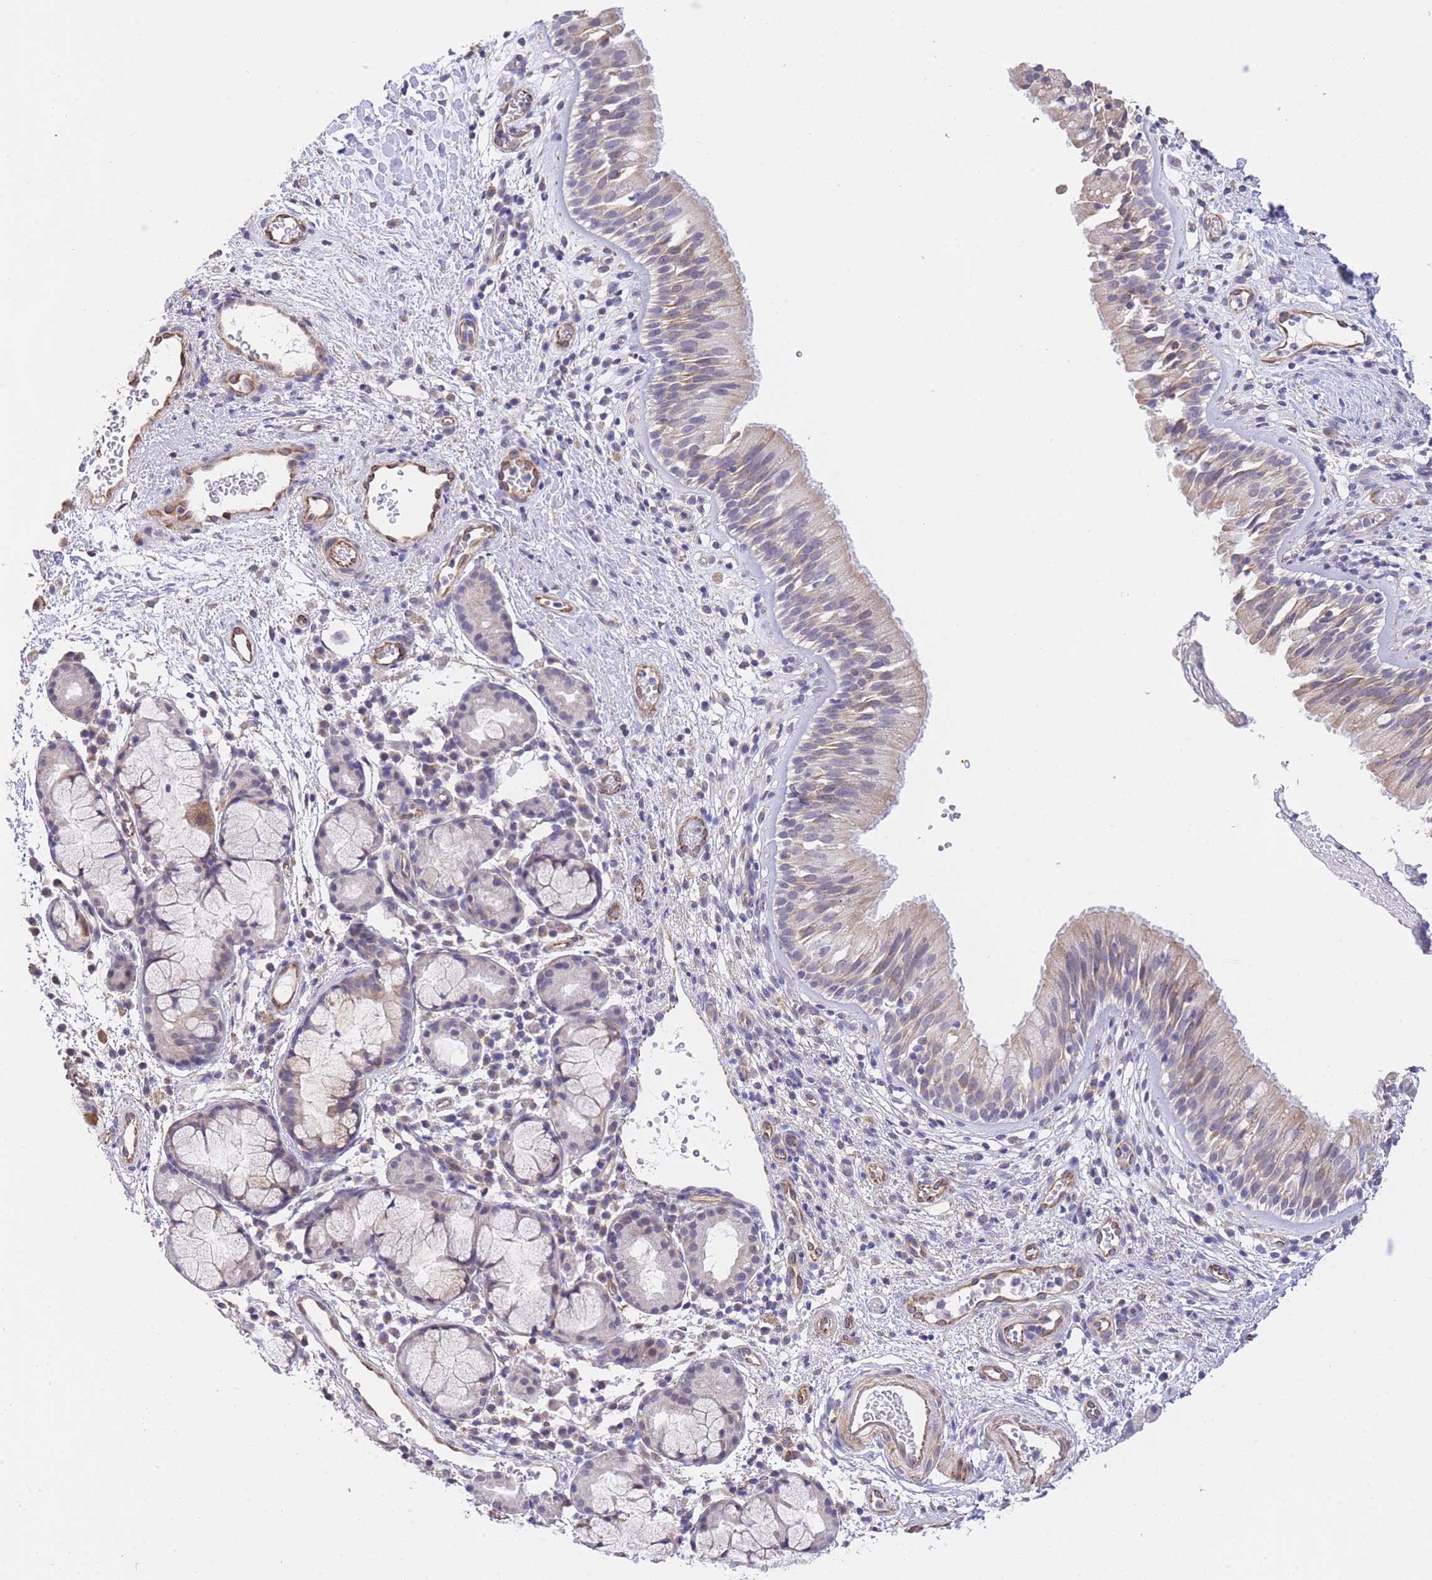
{"staining": {"intensity": "weak", "quantity": "25%-75%", "location": "cytoplasmic/membranous"}, "tissue": "nasopharynx", "cell_type": "Respiratory epithelial cells", "image_type": "normal", "snomed": [{"axis": "morphology", "description": "Normal tissue, NOS"}, {"axis": "topography", "description": "Nasopharynx"}], "caption": "The immunohistochemical stain shows weak cytoplasmic/membranous staining in respiratory epithelial cells of benign nasopharynx.", "gene": "CTBP1", "patient": {"sex": "male", "age": 65}}